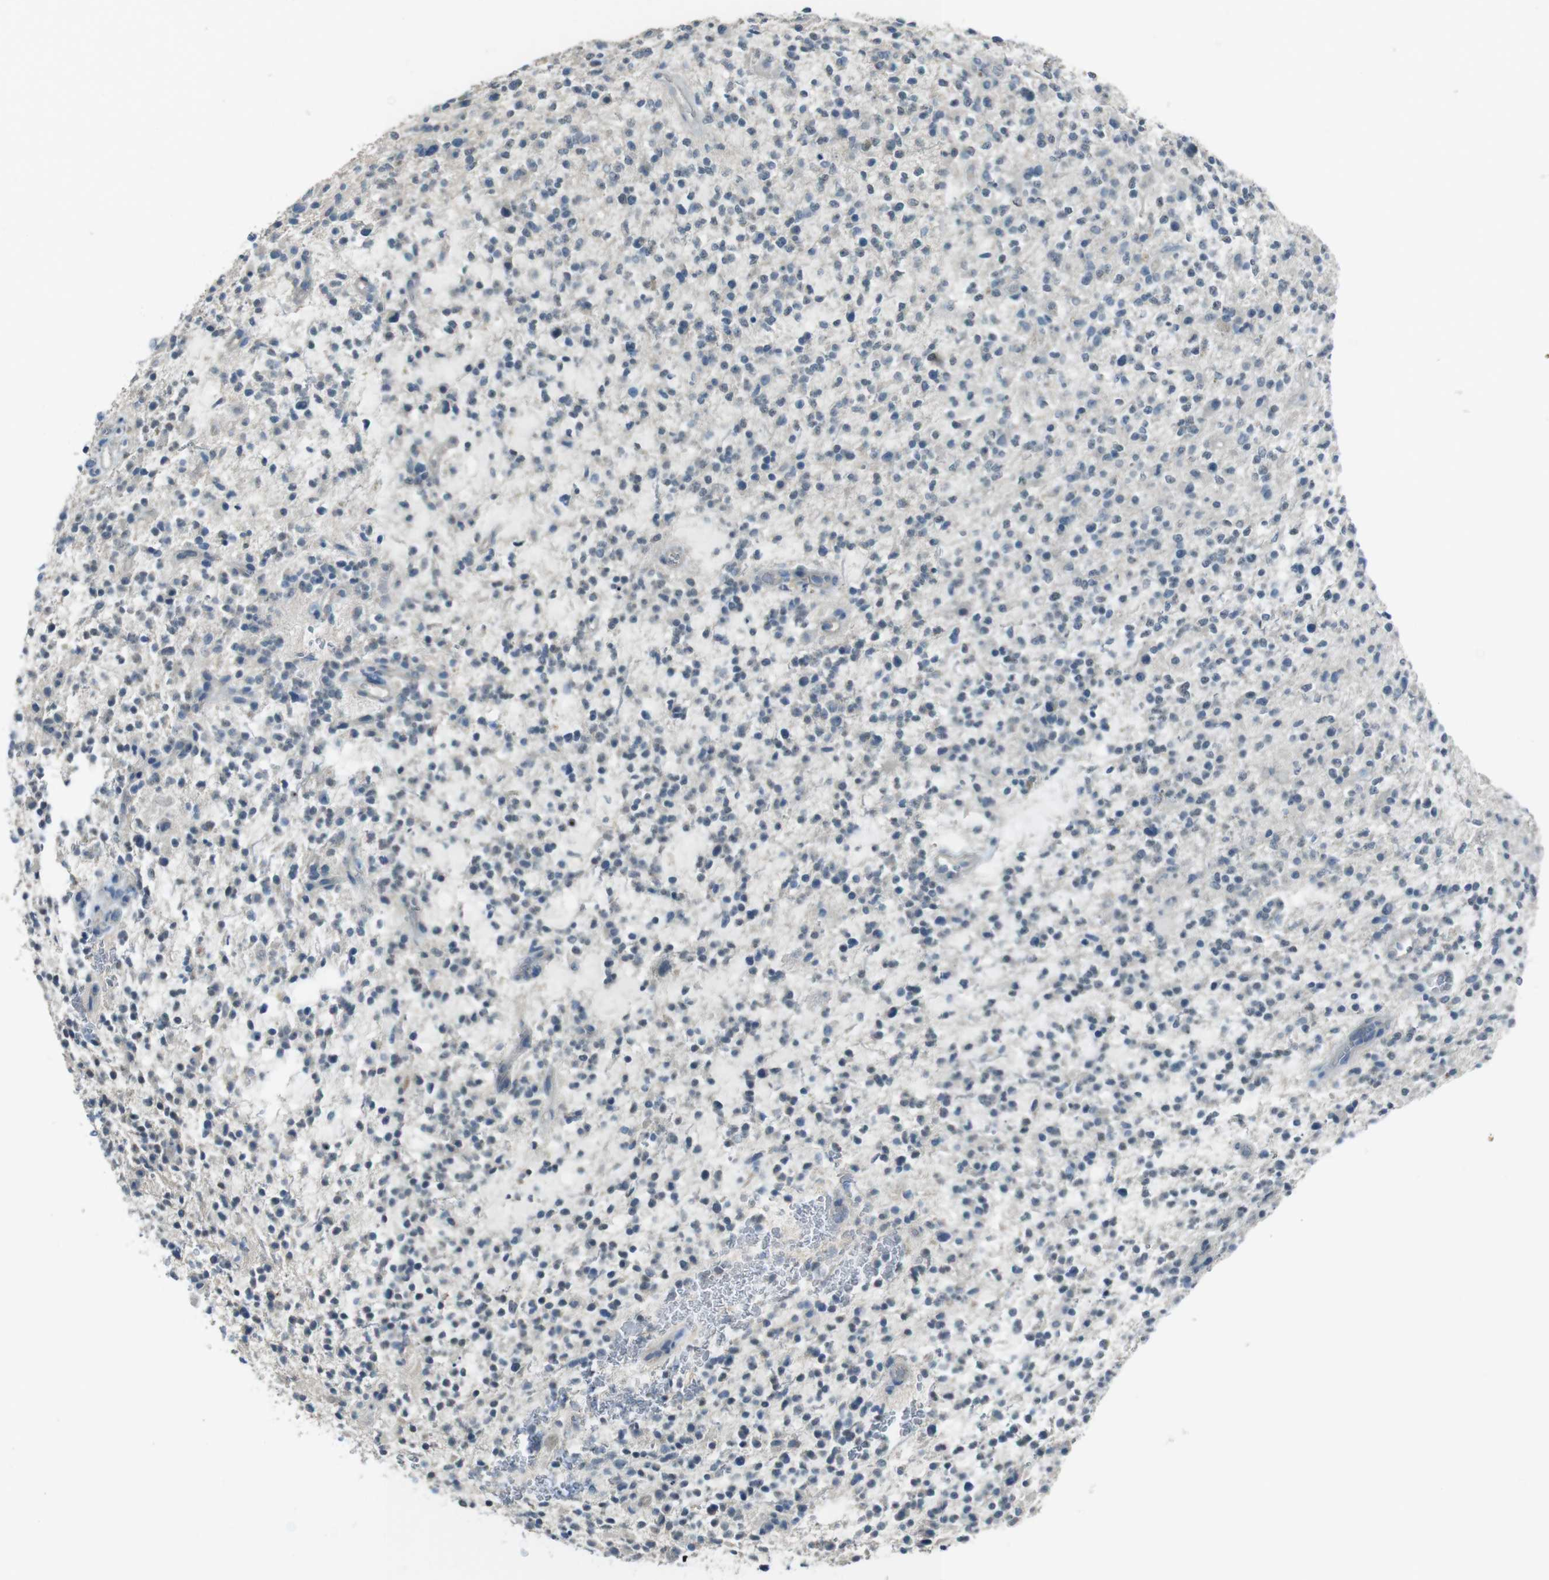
{"staining": {"intensity": "weak", "quantity": "<25%", "location": "cytoplasmic/membranous"}, "tissue": "glioma", "cell_type": "Tumor cells", "image_type": "cancer", "snomed": [{"axis": "morphology", "description": "Glioma, malignant, High grade"}, {"axis": "topography", "description": "Brain"}], "caption": "Tumor cells show no significant protein positivity in glioma.", "gene": "ENTPD7", "patient": {"sex": "male", "age": 48}}